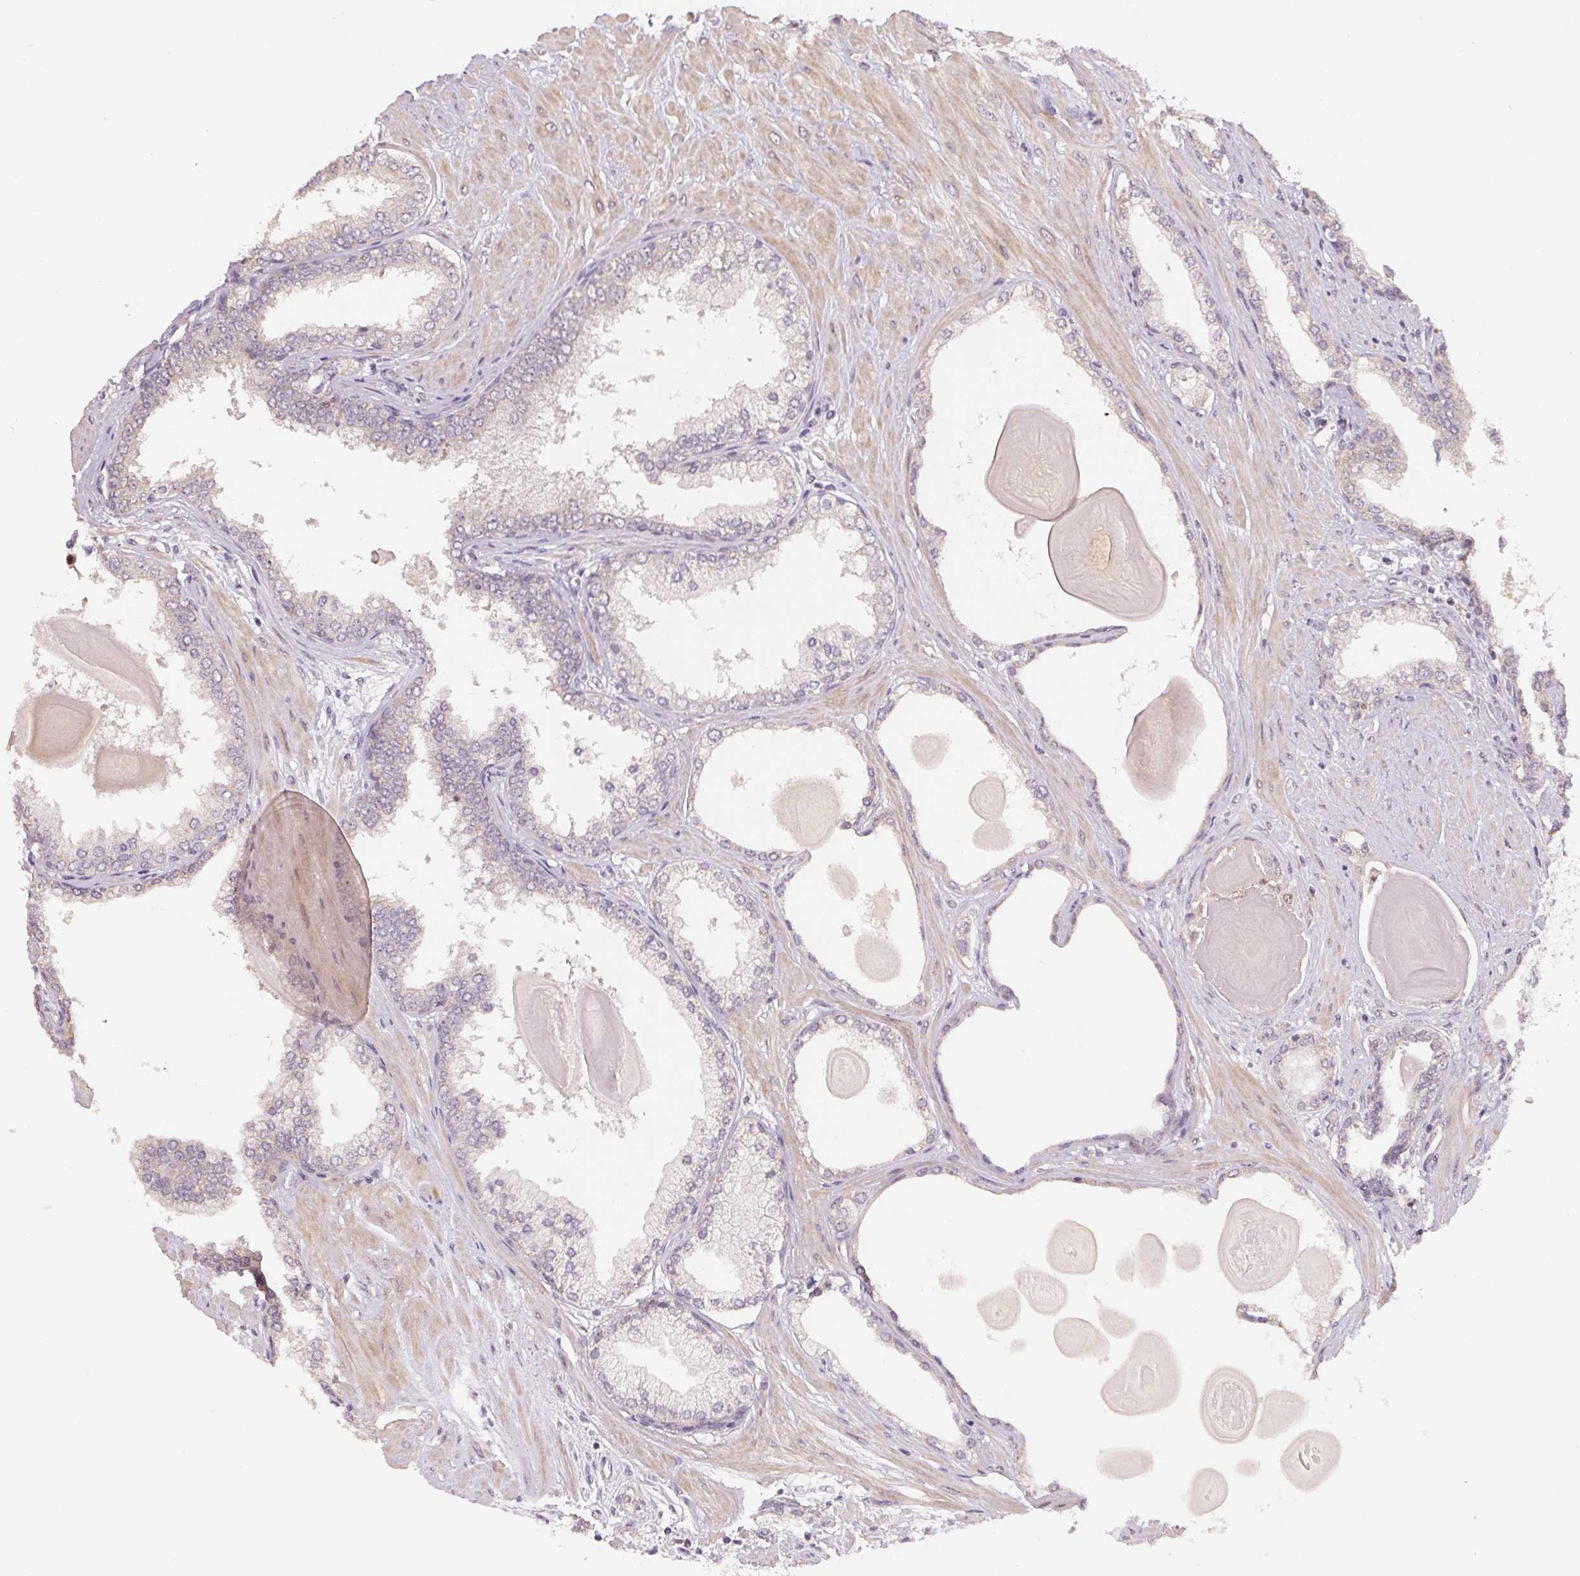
{"staining": {"intensity": "negative", "quantity": "none", "location": "none"}, "tissue": "prostate cancer", "cell_type": "Tumor cells", "image_type": "cancer", "snomed": [{"axis": "morphology", "description": "Adenocarcinoma, Low grade"}, {"axis": "topography", "description": "Prostate"}], "caption": "Tumor cells are negative for brown protein staining in prostate cancer (low-grade adenocarcinoma). Brightfield microscopy of immunohistochemistry stained with DAB (brown) and hematoxylin (blue), captured at high magnification.", "gene": "KIFC1", "patient": {"sex": "male", "age": 64}}